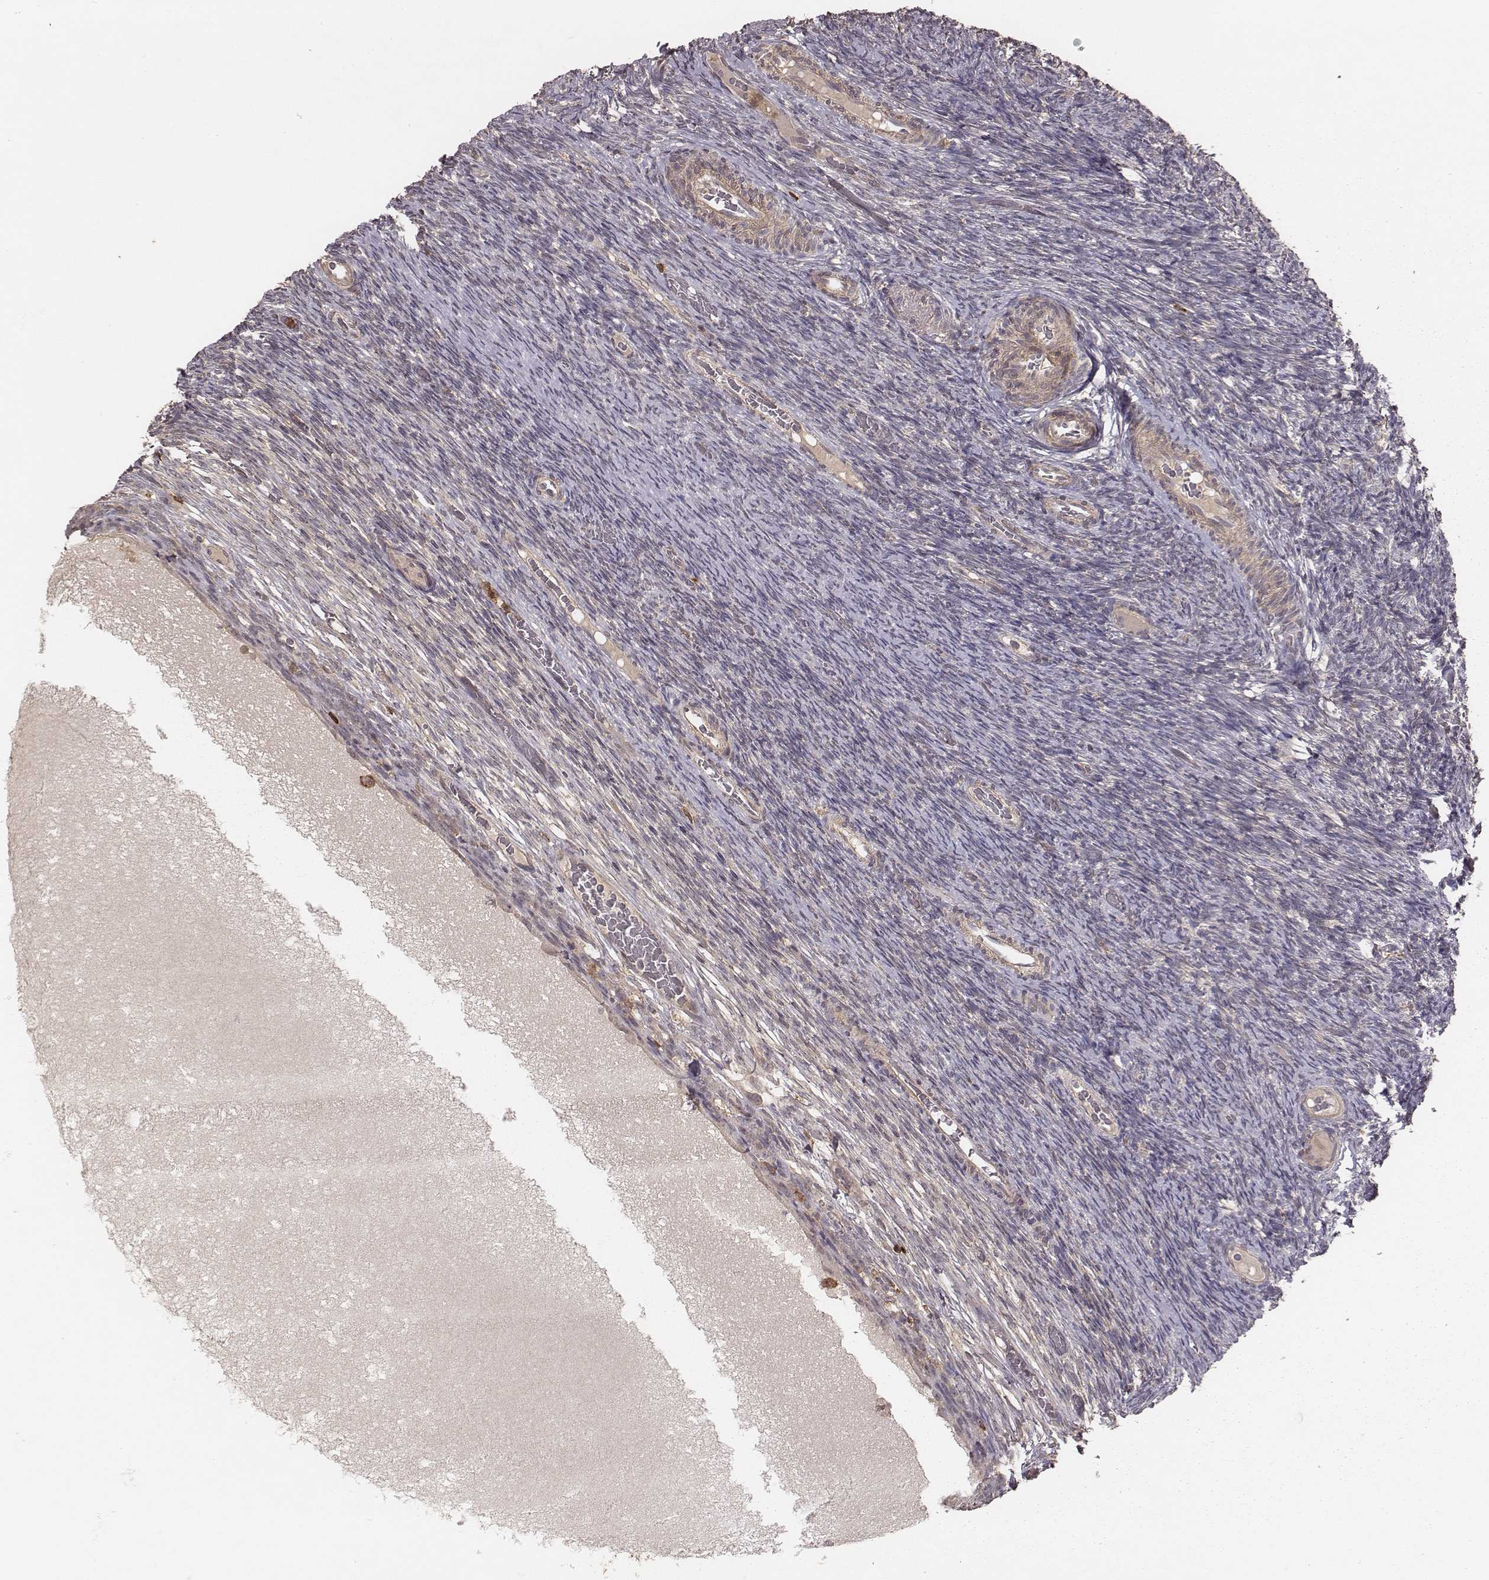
{"staining": {"intensity": "negative", "quantity": "none", "location": "none"}, "tissue": "ovary", "cell_type": "Ovarian stroma cells", "image_type": "normal", "snomed": [{"axis": "morphology", "description": "Normal tissue, NOS"}, {"axis": "topography", "description": "Ovary"}], "caption": "Protein analysis of unremarkable ovary exhibits no significant expression in ovarian stroma cells.", "gene": "PILRA", "patient": {"sex": "female", "age": 34}}